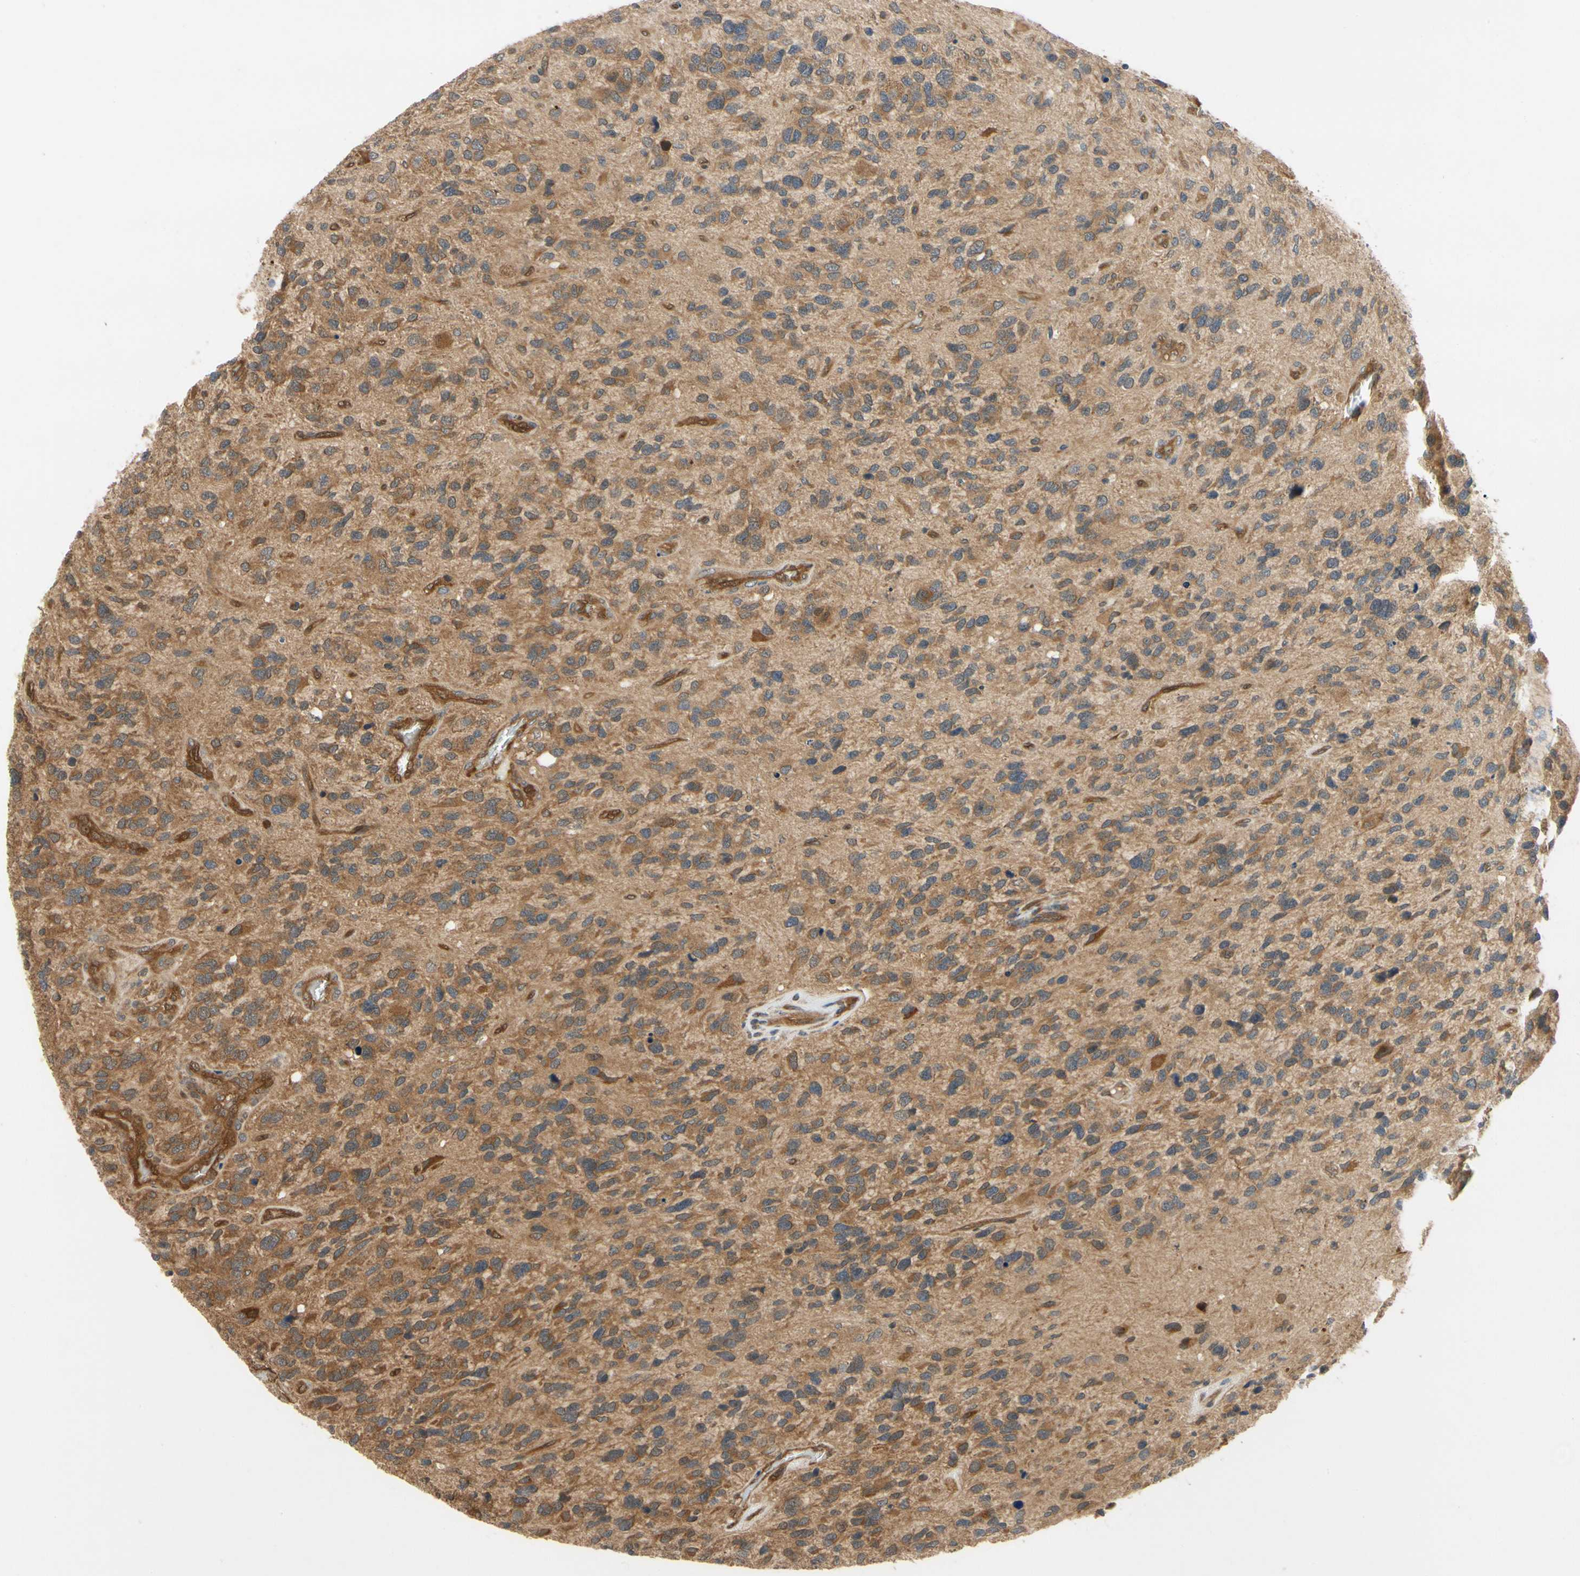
{"staining": {"intensity": "strong", "quantity": ">75%", "location": "cytoplasmic/membranous"}, "tissue": "glioma", "cell_type": "Tumor cells", "image_type": "cancer", "snomed": [{"axis": "morphology", "description": "Glioma, malignant, High grade"}, {"axis": "topography", "description": "Brain"}], "caption": "Human malignant glioma (high-grade) stained for a protein (brown) demonstrates strong cytoplasmic/membranous positive positivity in approximately >75% of tumor cells.", "gene": "TDRP", "patient": {"sex": "female", "age": 58}}